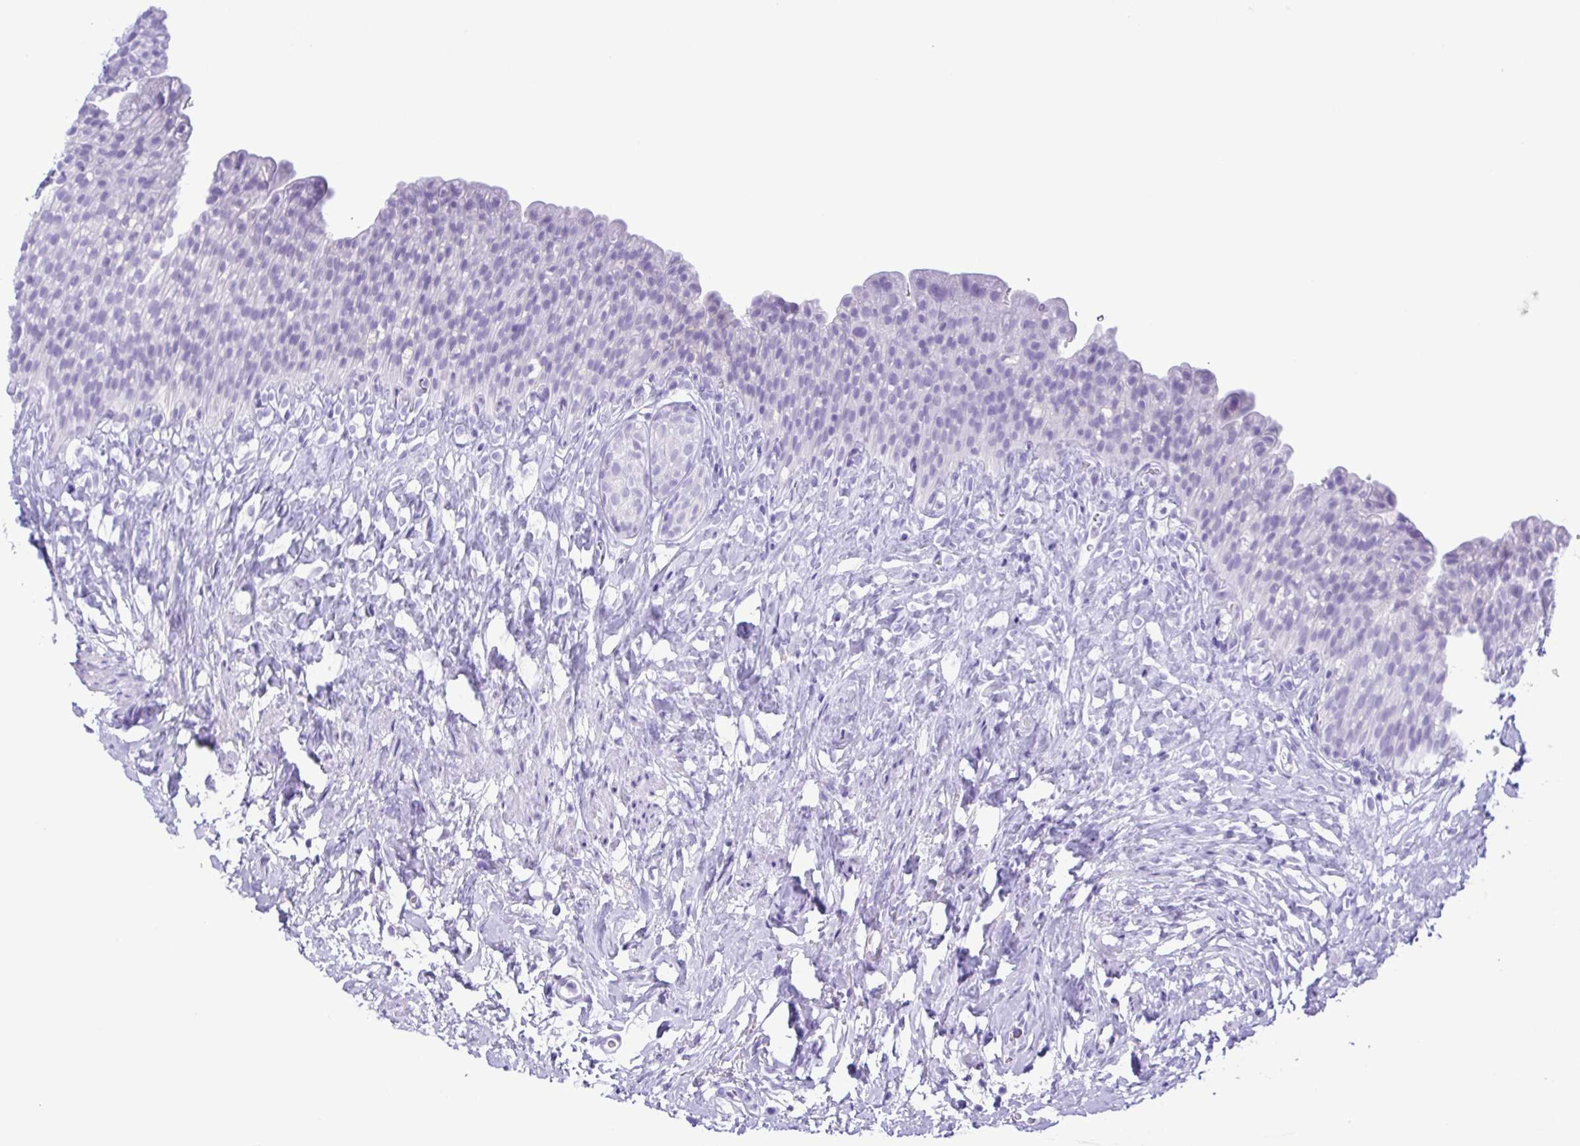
{"staining": {"intensity": "negative", "quantity": "none", "location": "none"}, "tissue": "urinary bladder", "cell_type": "Urothelial cells", "image_type": "normal", "snomed": [{"axis": "morphology", "description": "Normal tissue, NOS"}, {"axis": "topography", "description": "Urinary bladder"}, {"axis": "topography", "description": "Prostate"}], "caption": "Immunohistochemistry of normal urinary bladder shows no expression in urothelial cells.", "gene": "CASP14", "patient": {"sex": "male", "age": 76}}